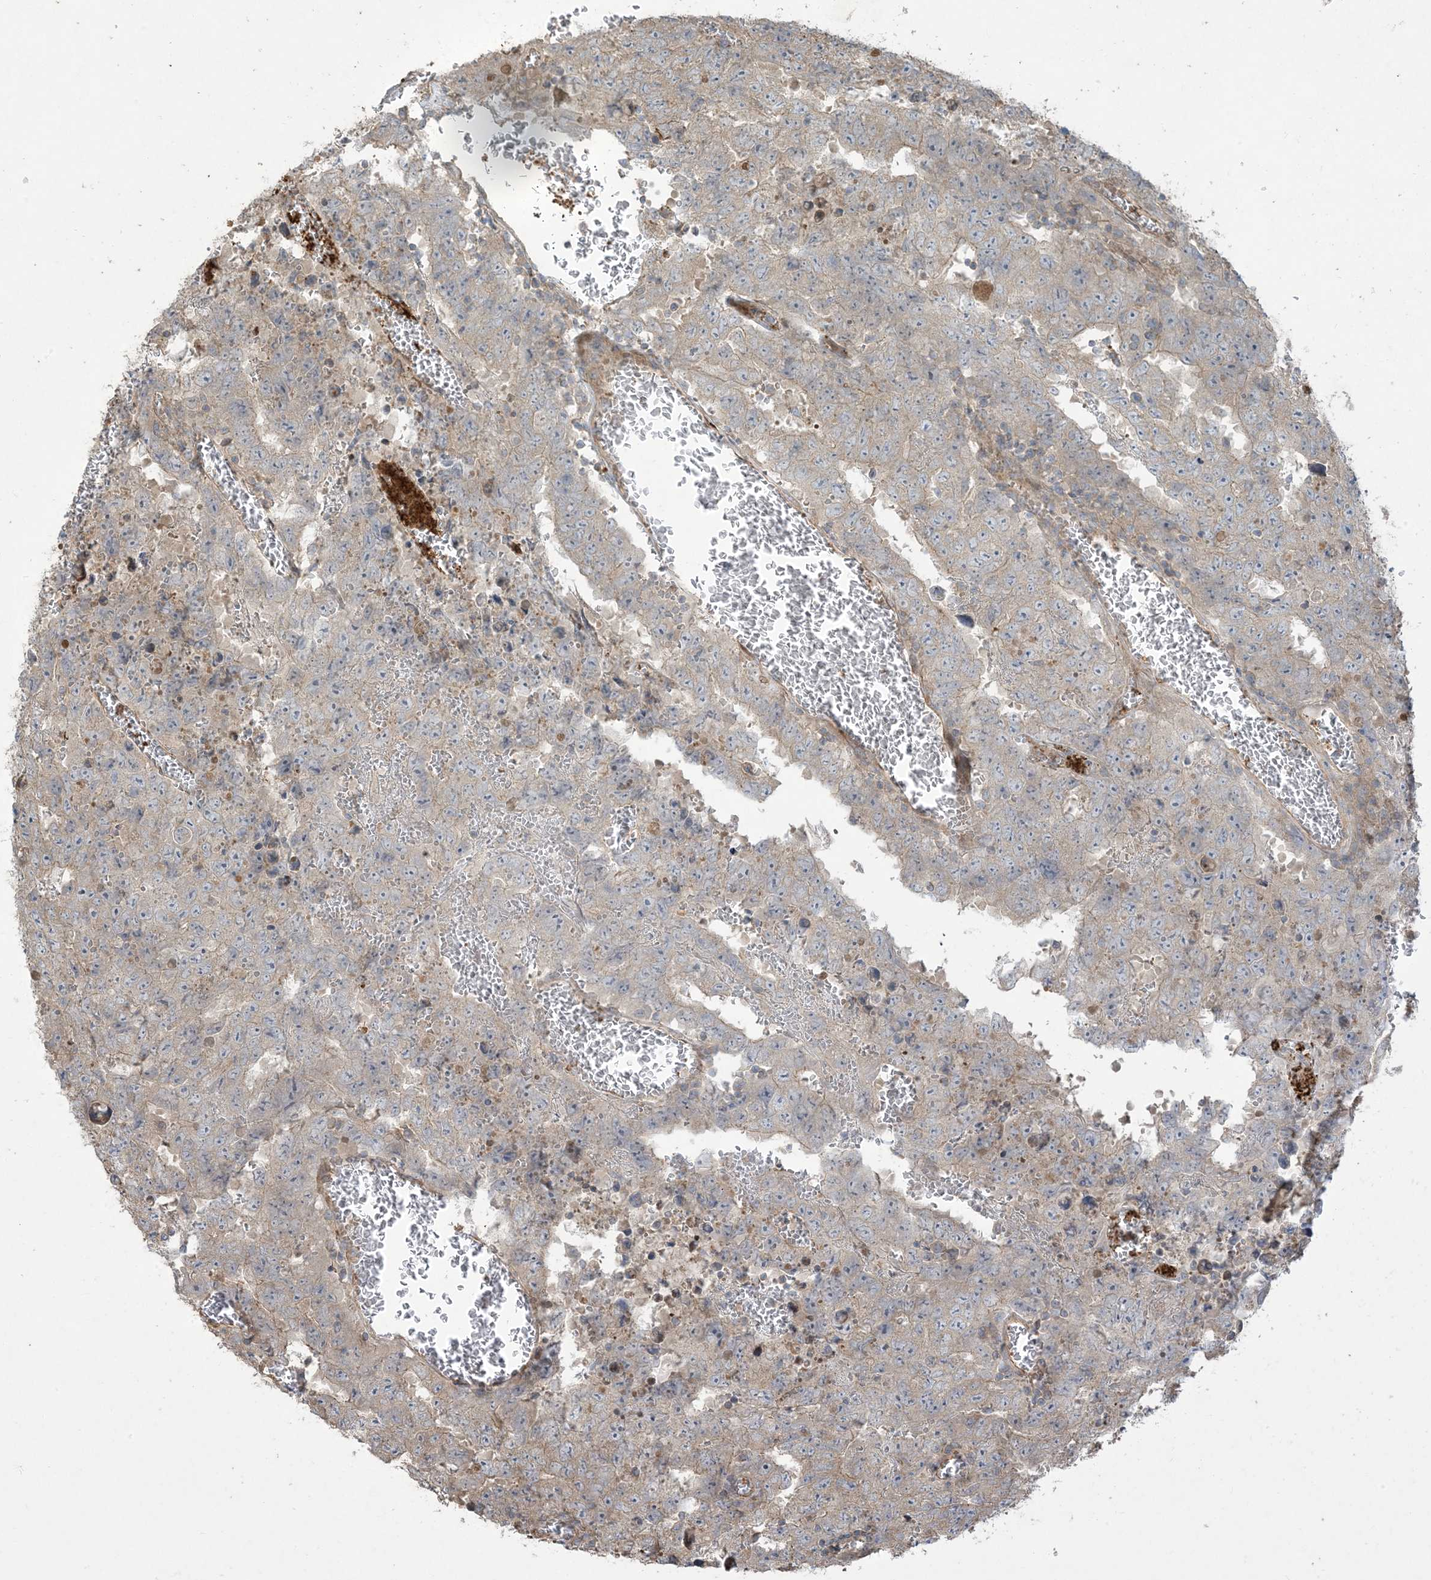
{"staining": {"intensity": "negative", "quantity": "none", "location": "none"}, "tissue": "testis cancer", "cell_type": "Tumor cells", "image_type": "cancer", "snomed": [{"axis": "morphology", "description": "Carcinoma, Embryonal, NOS"}, {"axis": "topography", "description": "Testis"}], "caption": "Histopathology image shows no significant protein positivity in tumor cells of testis cancer.", "gene": "KLHL18", "patient": {"sex": "male", "age": 26}}